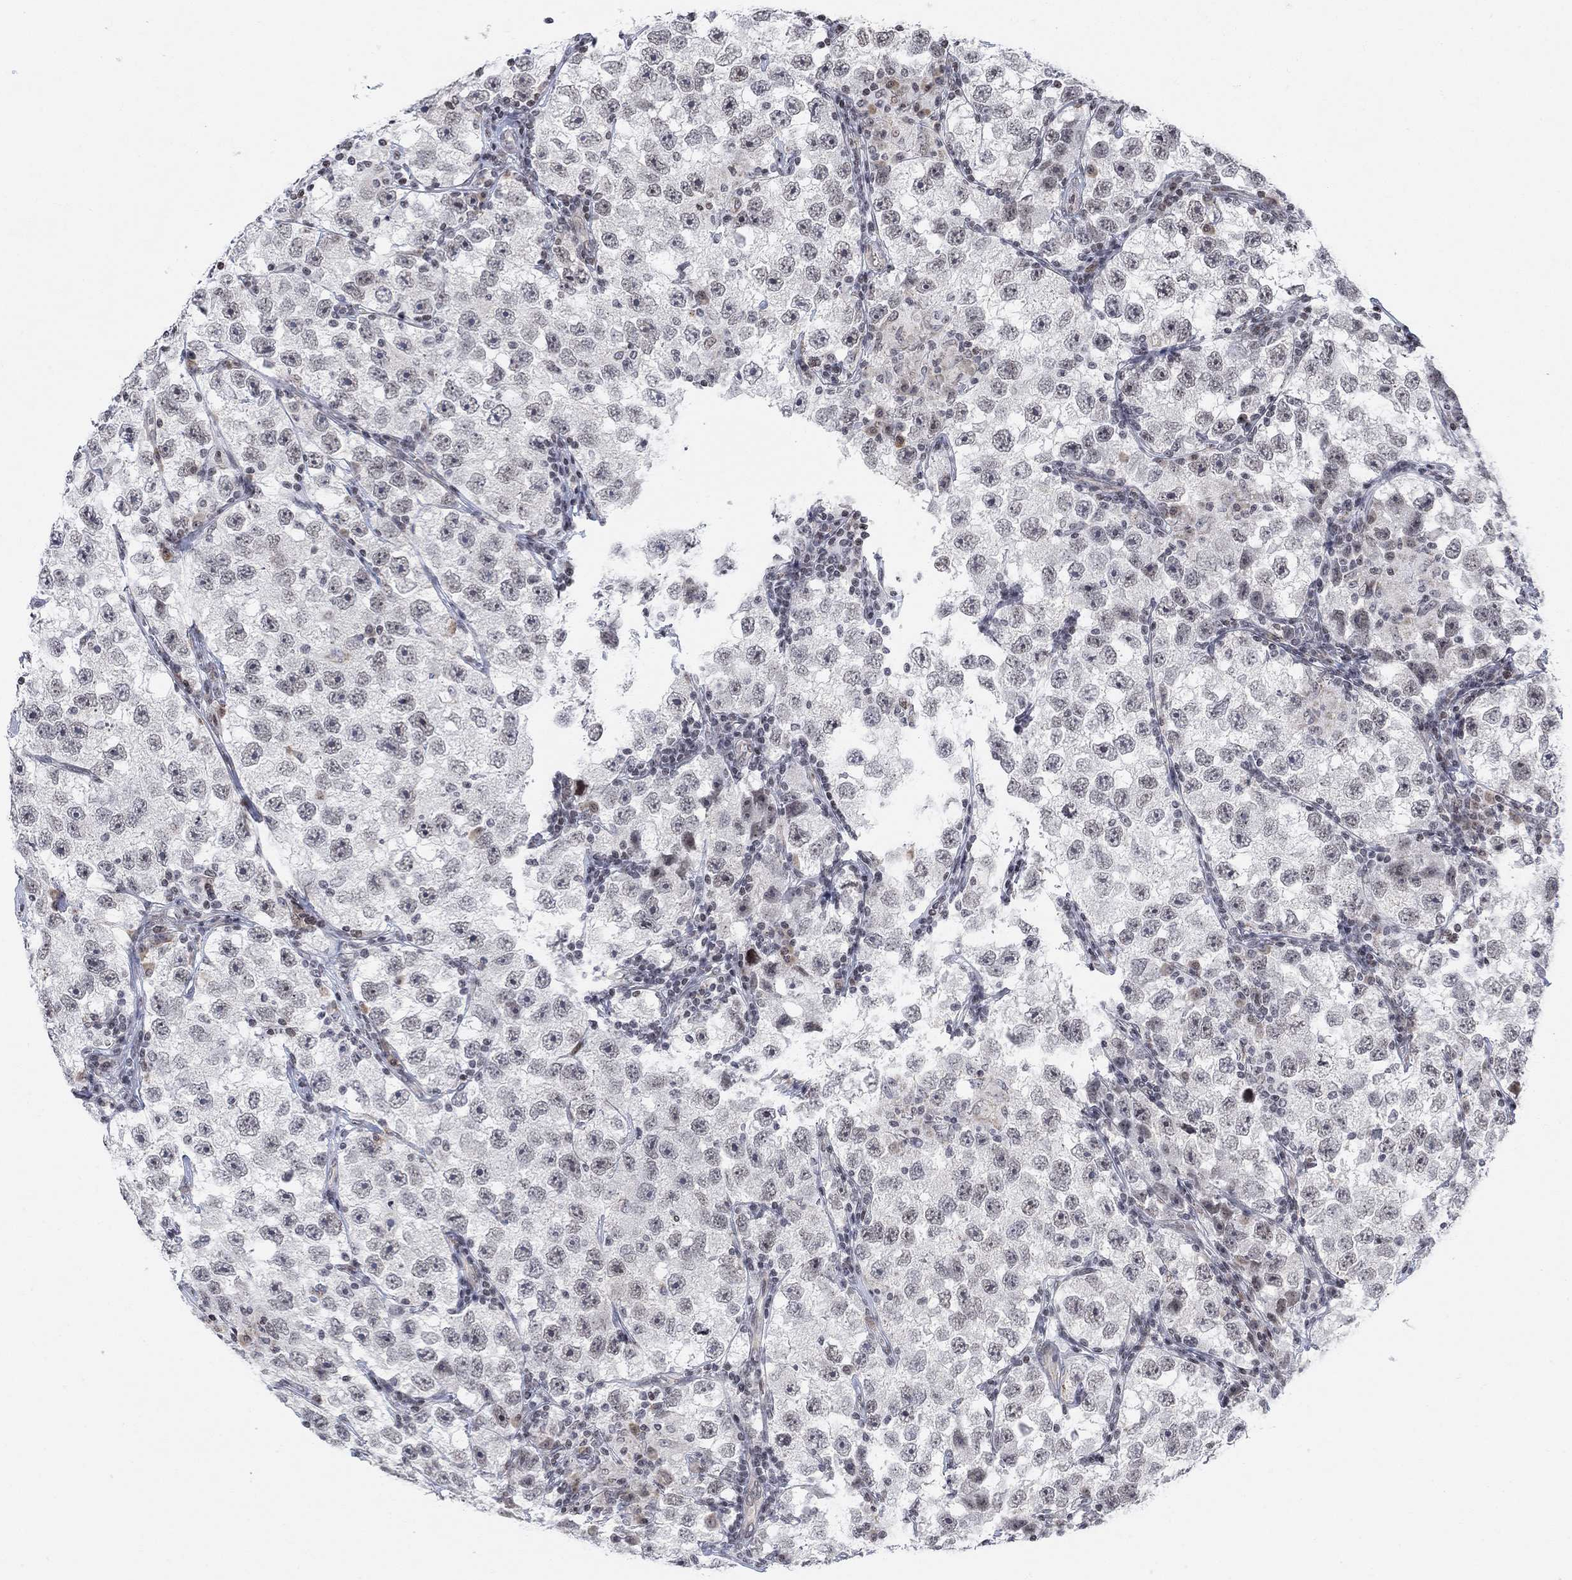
{"staining": {"intensity": "negative", "quantity": "none", "location": "none"}, "tissue": "testis cancer", "cell_type": "Tumor cells", "image_type": "cancer", "snomed": [{"axis": "morphology", "description": "Seminoma, NOS"}, {"axis": "topography", "description": "Testis"}], "caption": "Micrograph shows no significant protein staining in tumor cells of testis cancer (seminoma).", "gene": "ABHD14A", "patient": {"sex": "male", "age": 26}}